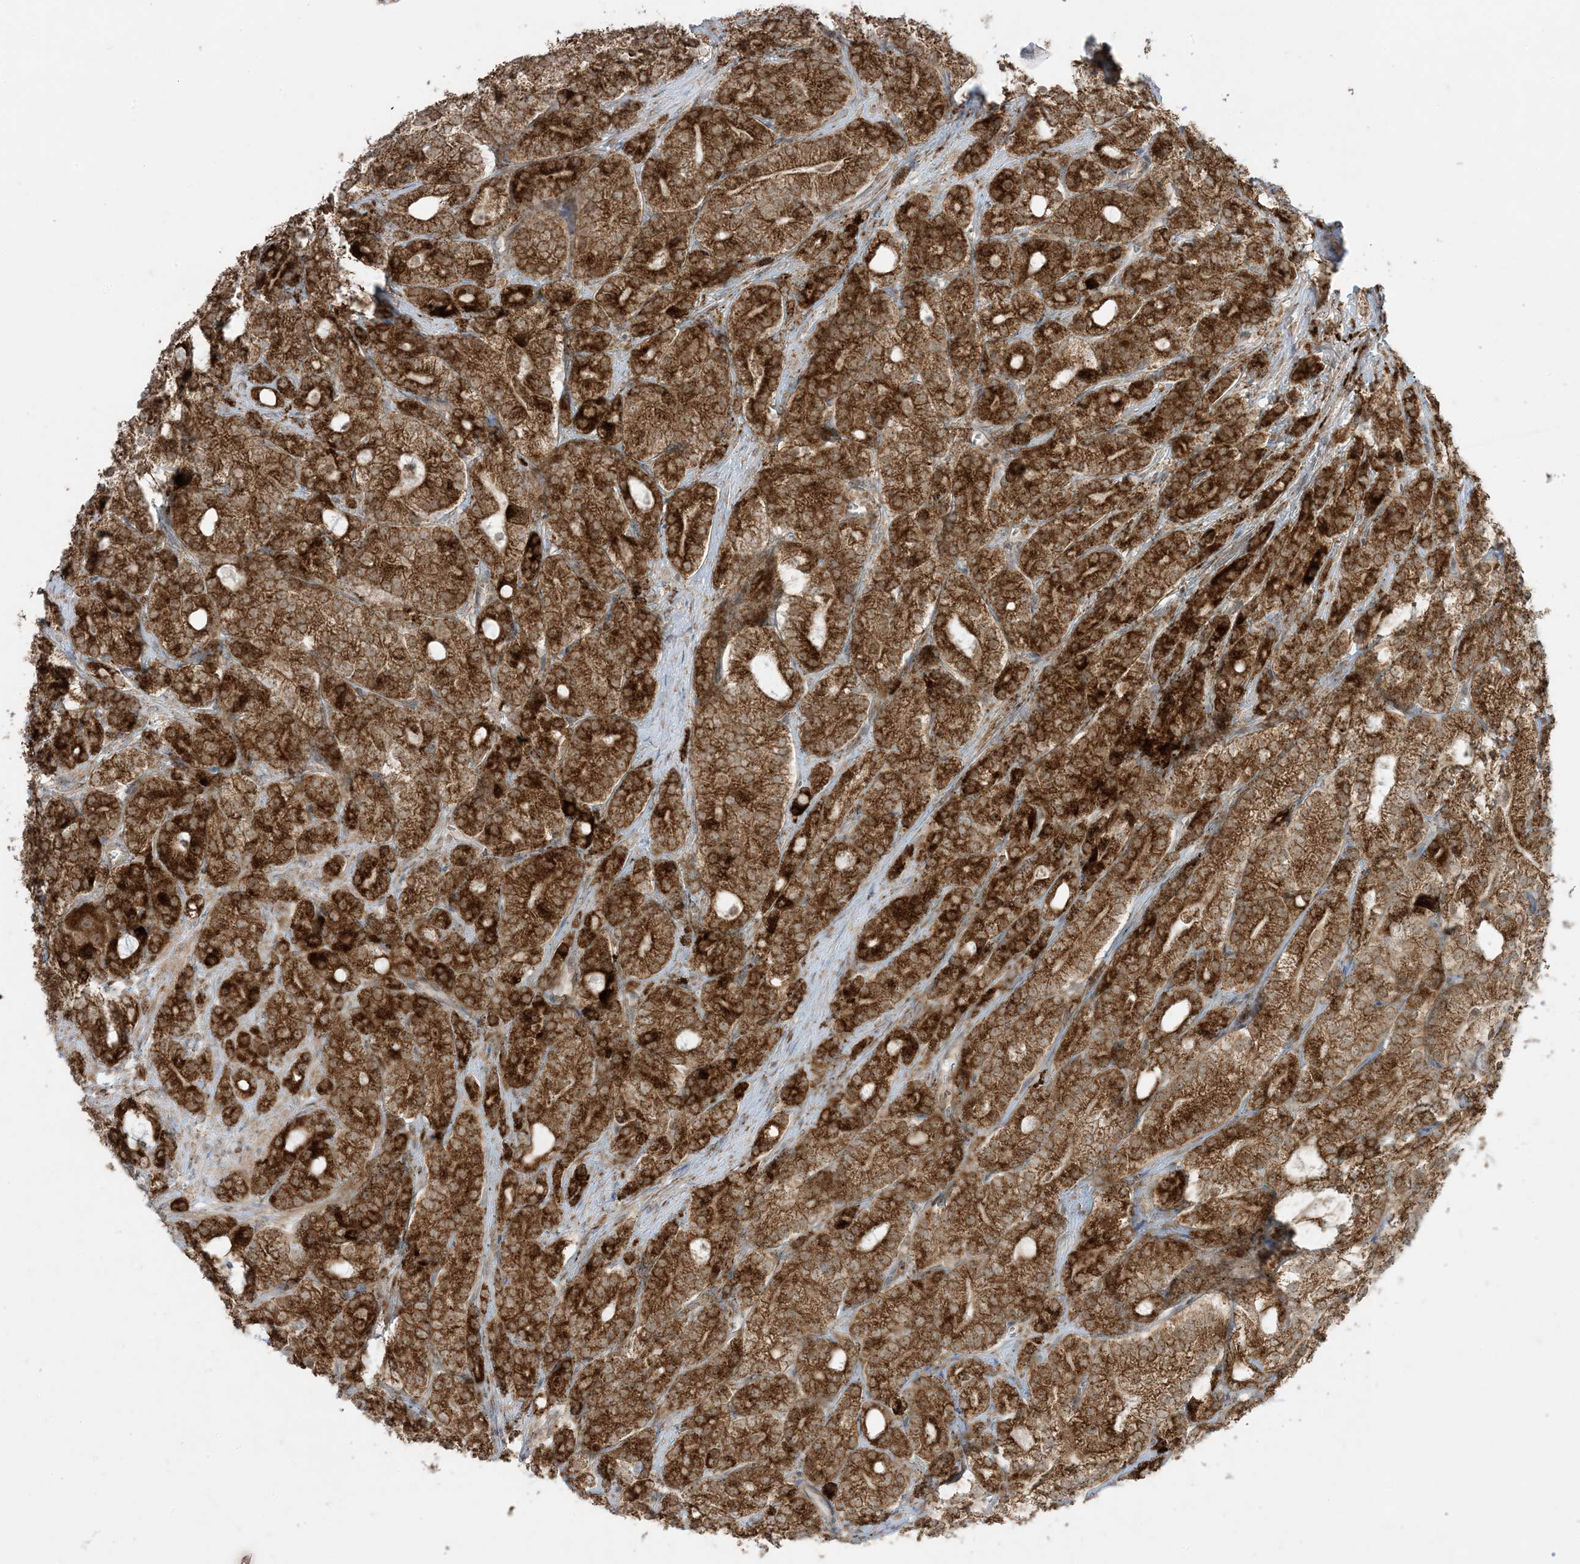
{"staining": {"intensity": "strong", "quantity": ">75%", "location": "cytoplasmic/membranous"}, "tissue": "prostate cancer", "cell_type": "Tumor cells", "image_type": "cancer", "snomed": [{"axis": "morphology", "description": "Adenocarcinoma, High grade"}, {"axis": "topography", "description": "Prostate"}], "caption": "The photomicrograph reveals immunohistochemical staining of prostate cancer. There is strong cytoplasmic/membranous staining is present in approximately >75% of tumor cells.", "gene": "ODC1", "patient": {"sex": "male", "age": 57}}